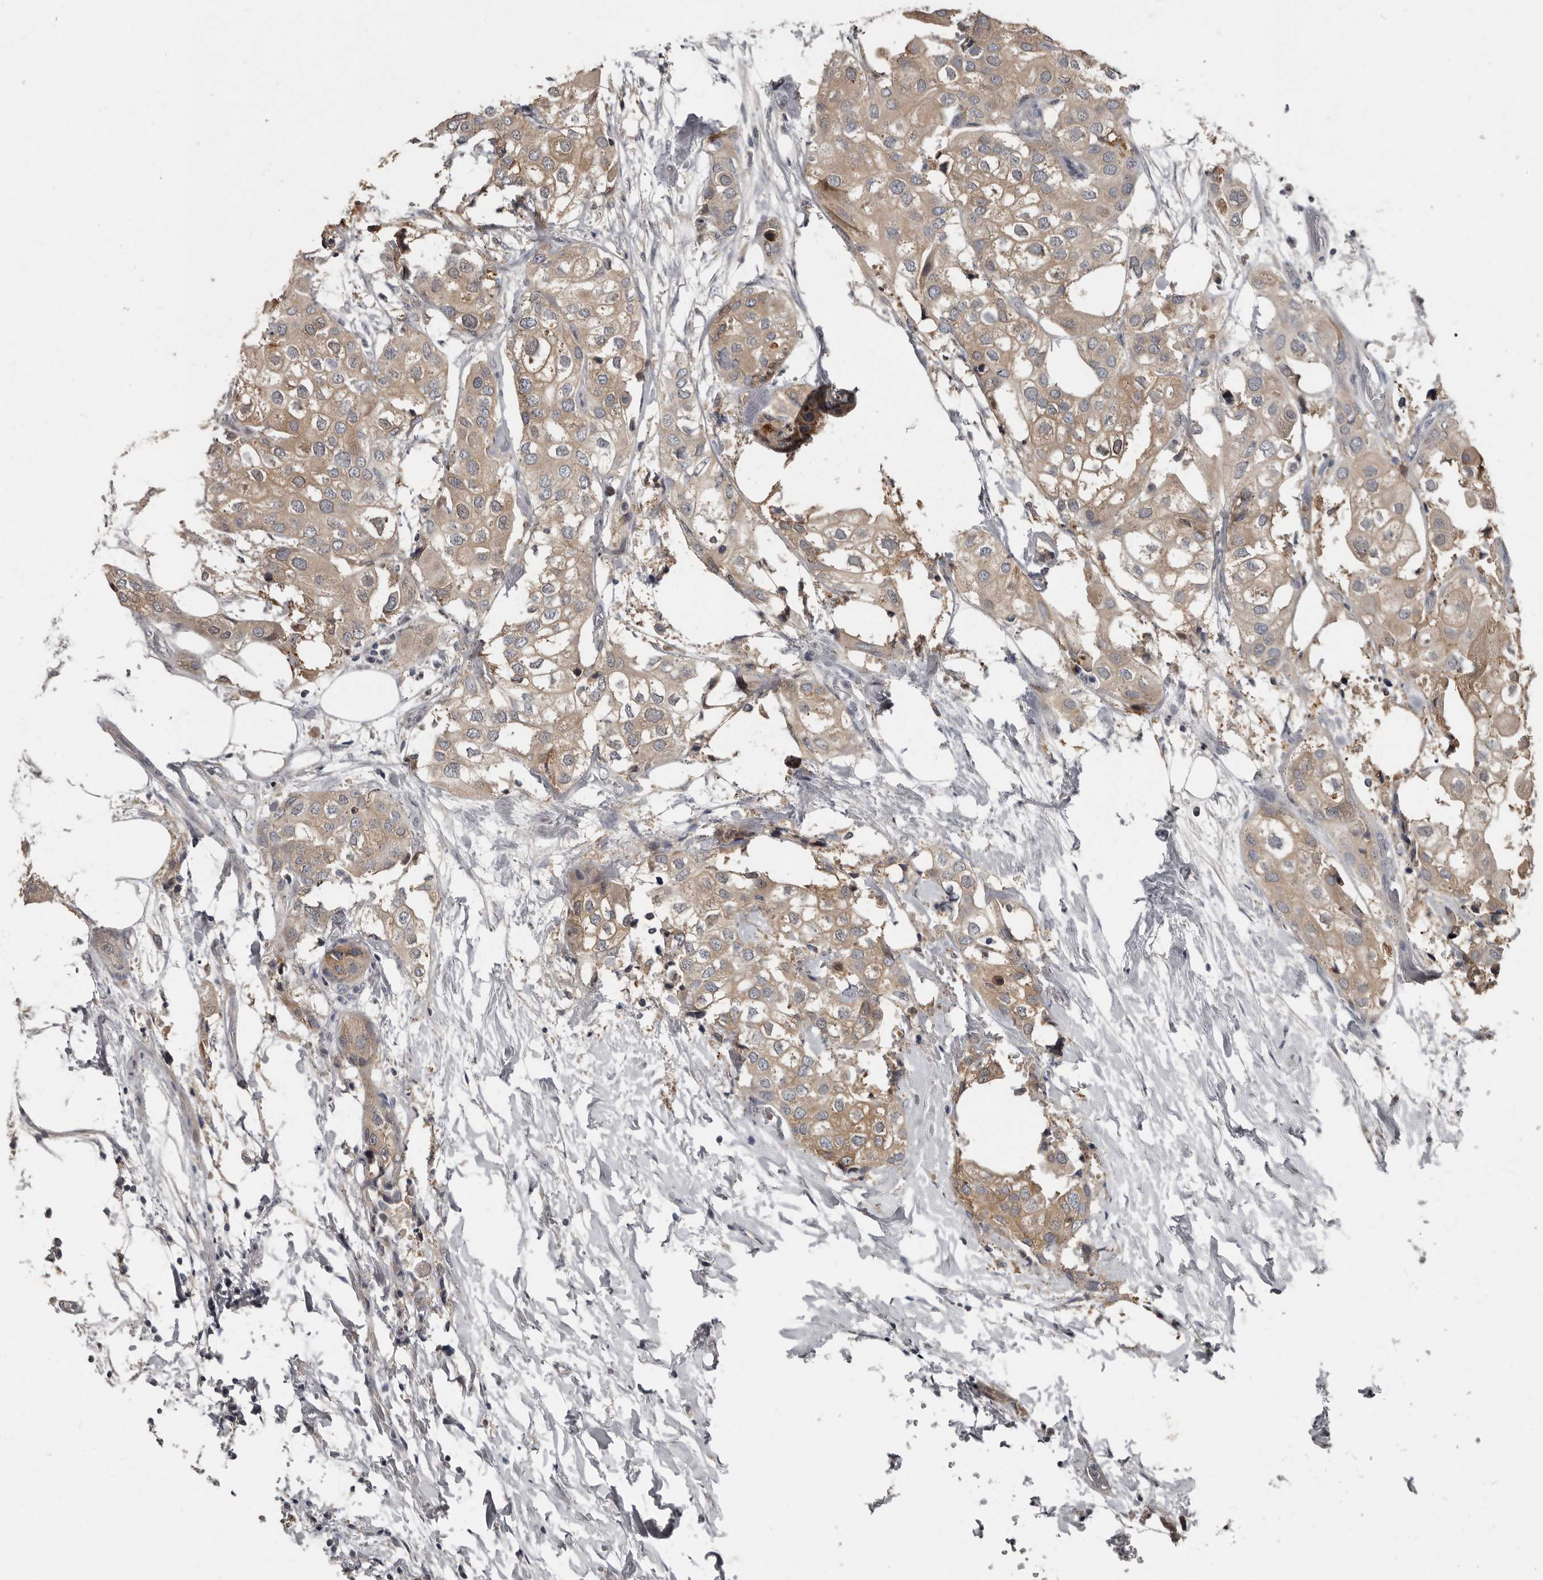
{"staining": {"intensity": "weak", "quantity": ">75%", "location": "cytoplasmic/membranous"}, "tissue": "urothelial cancer", "cell_type": "Tumor cells", "image_type": "cancer", "snomed": [{"axis": "morphology", "description": "Urothelial carcinoma, High grade"}, {"axis": "topography", "description": "Urinary bladder"}], "caption": "A high-resolution histopathology image shows immunohistochemistry (IHC) staining of high-grade urothelial carcinoma, which shows weak cytoplasmic/membranous expression in approximately >75% of tumor cells. The protein of interest is shown in brown color, while the nuclei are stained blue.", "gene": "KCNJ8", "patient": {"sex": "male", "age": 64}}